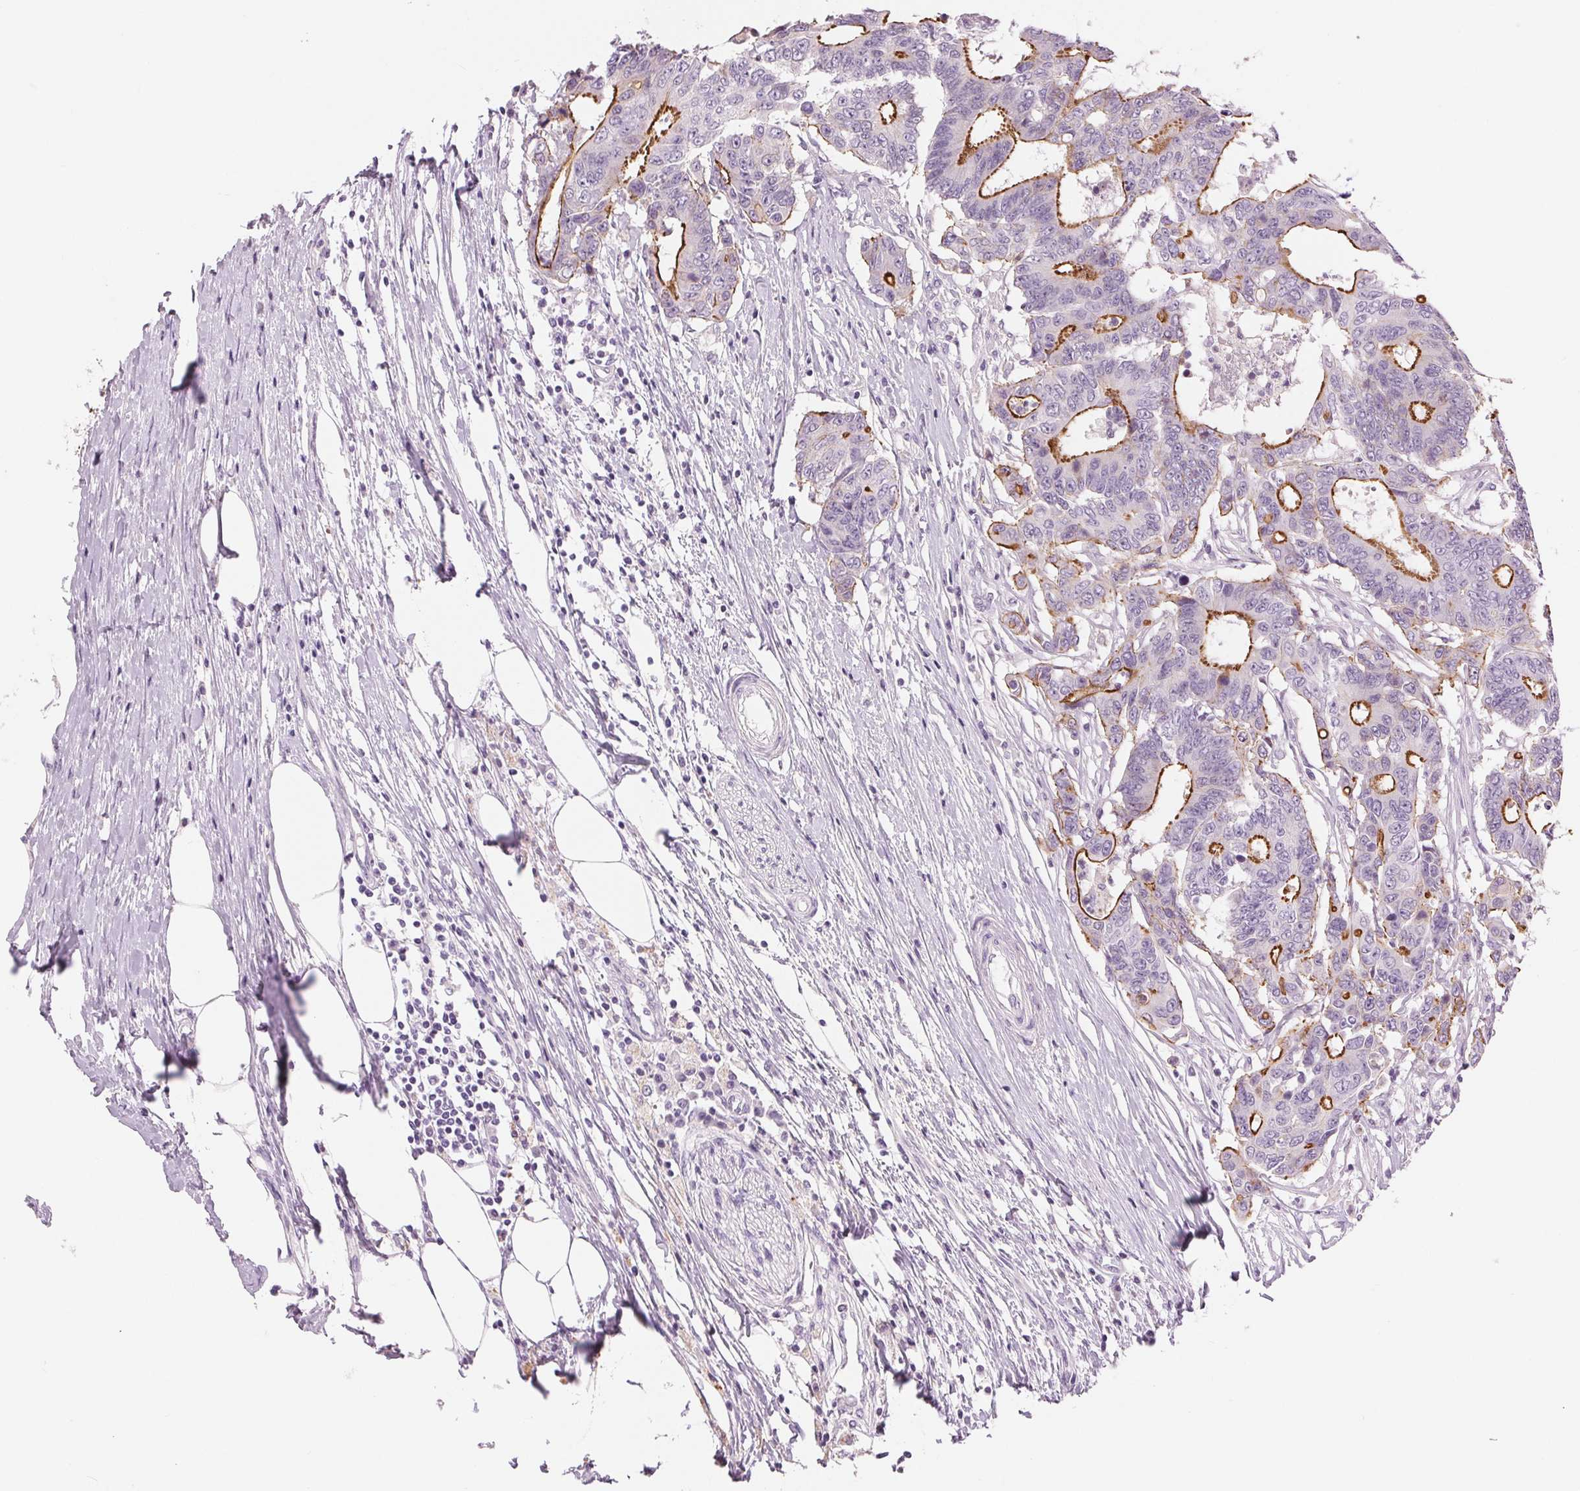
{"staining": {"intensity": "strong", "quantity": "<25%", "location": "cytoplasmic/membranous"}, "tissue": "colorectal cancer", "cell_type": "Tumor cells", "image_type": "cancer", "snomed": [{"axis": "morphology", "description": "Adenocarcinoma, NOS"}, {"axis": "topography", "description": "Colon"}], "caption": "The immunohistochemical stain shows strong cytoplasmic/membranous positivity in tumor cells of adenocarcinoma (colorectal) tissue.", "gene": "MISP", "patient": {"sex": "female", "age": 48}}